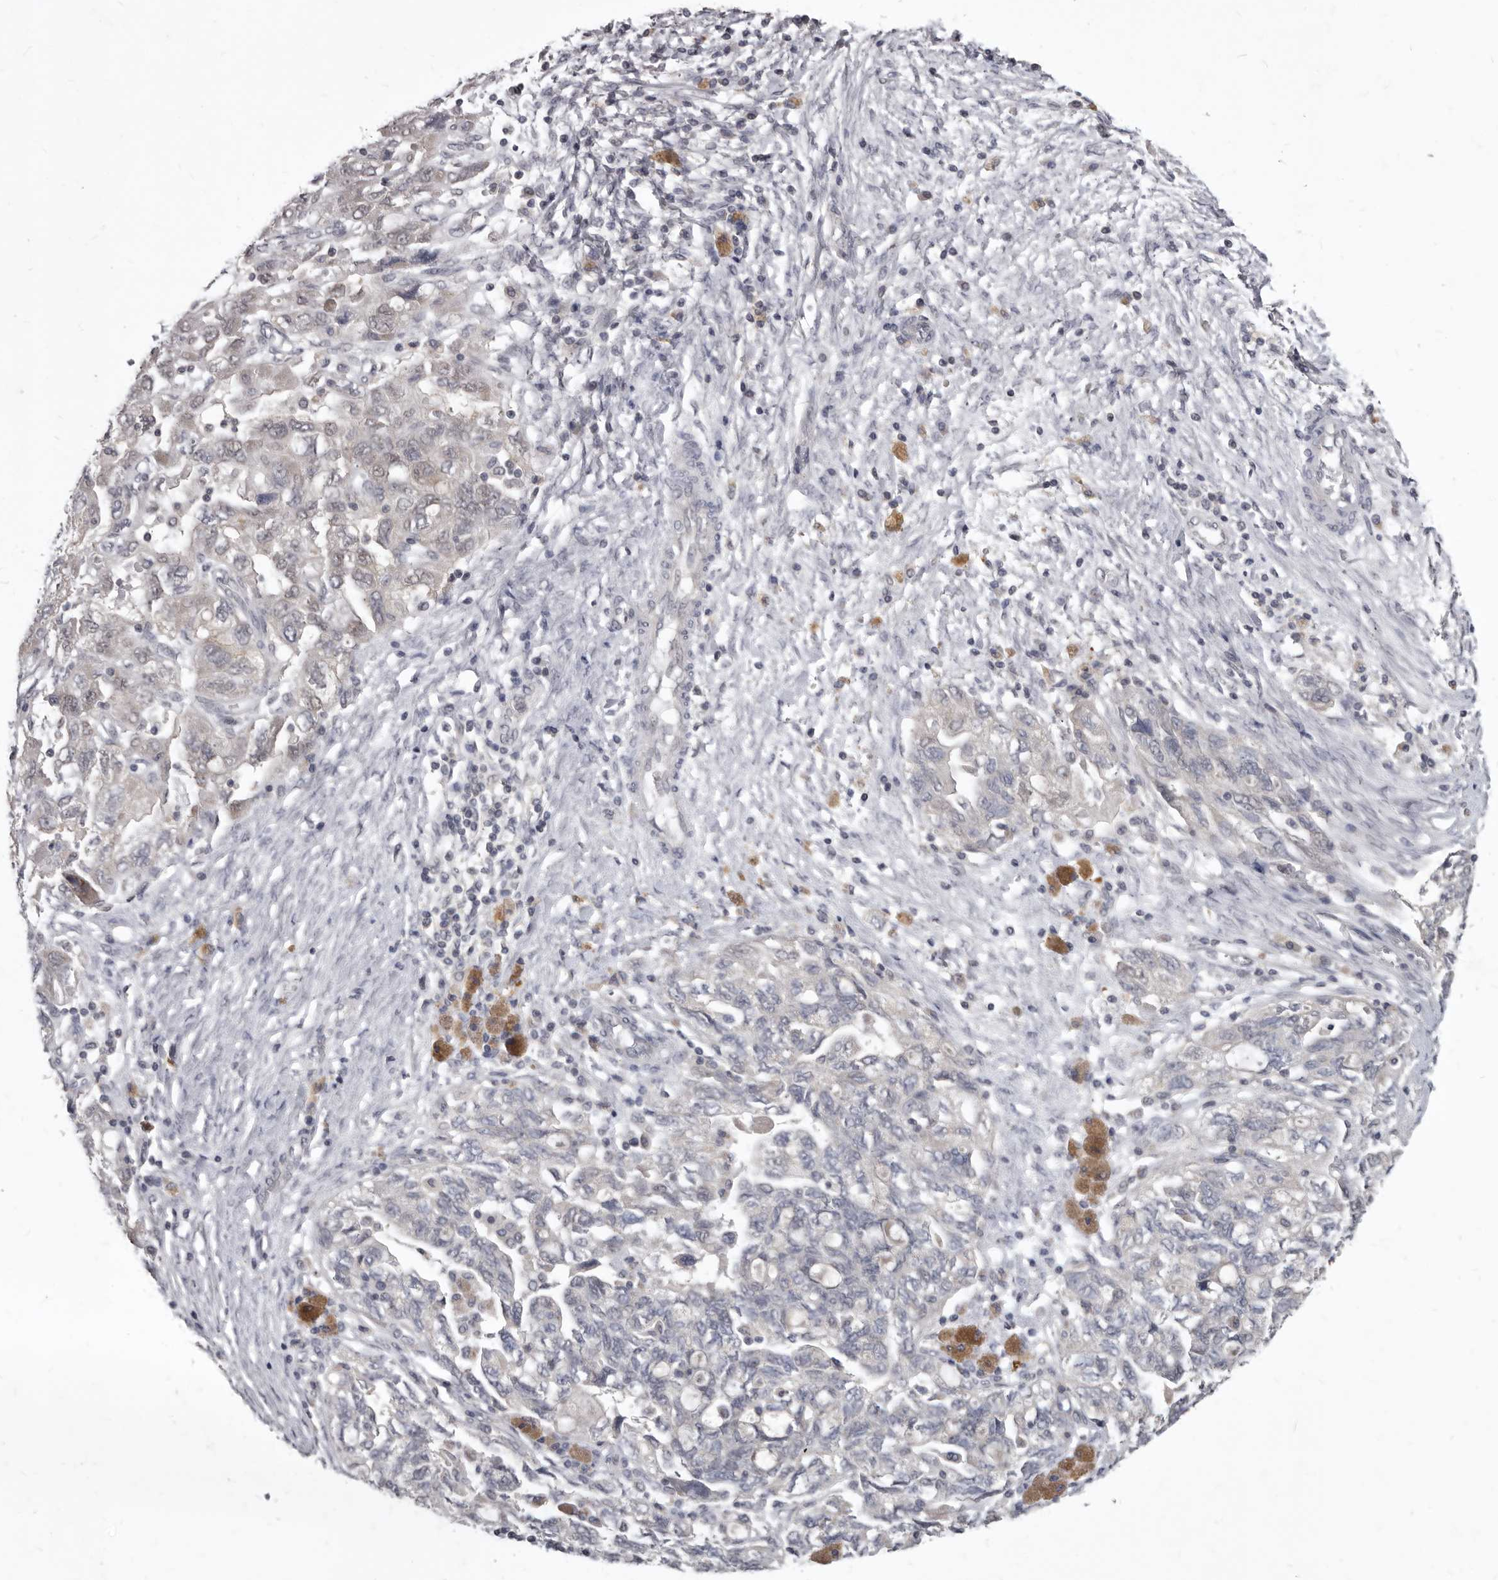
{"staining": {"intensity": "negative", "quantity": "none", "location": "none"}, "tissue": "ovarian cancer", "cell_type": "Tumor cells", "image_type": "cancer", "snomed": [{"axis": "morphology", "description": "Carcinoma, NOS"}, {"axis": "morphology", "description": "Cystadenocarcinoma, serous, NOS"}, {"axis": "topography", "description": "Ovary"}], "caption": "Histopathology image shows no protein expression in tumor cells of ovarian cancer tissue. Brightfield microscopy of immunohistochemistry (IHC) stained with DAB (brown) and hematoxylin (blue), captured at high magnification.", "gene": "SULT1E1", "patient": {"sex": "female", "age": 69}}